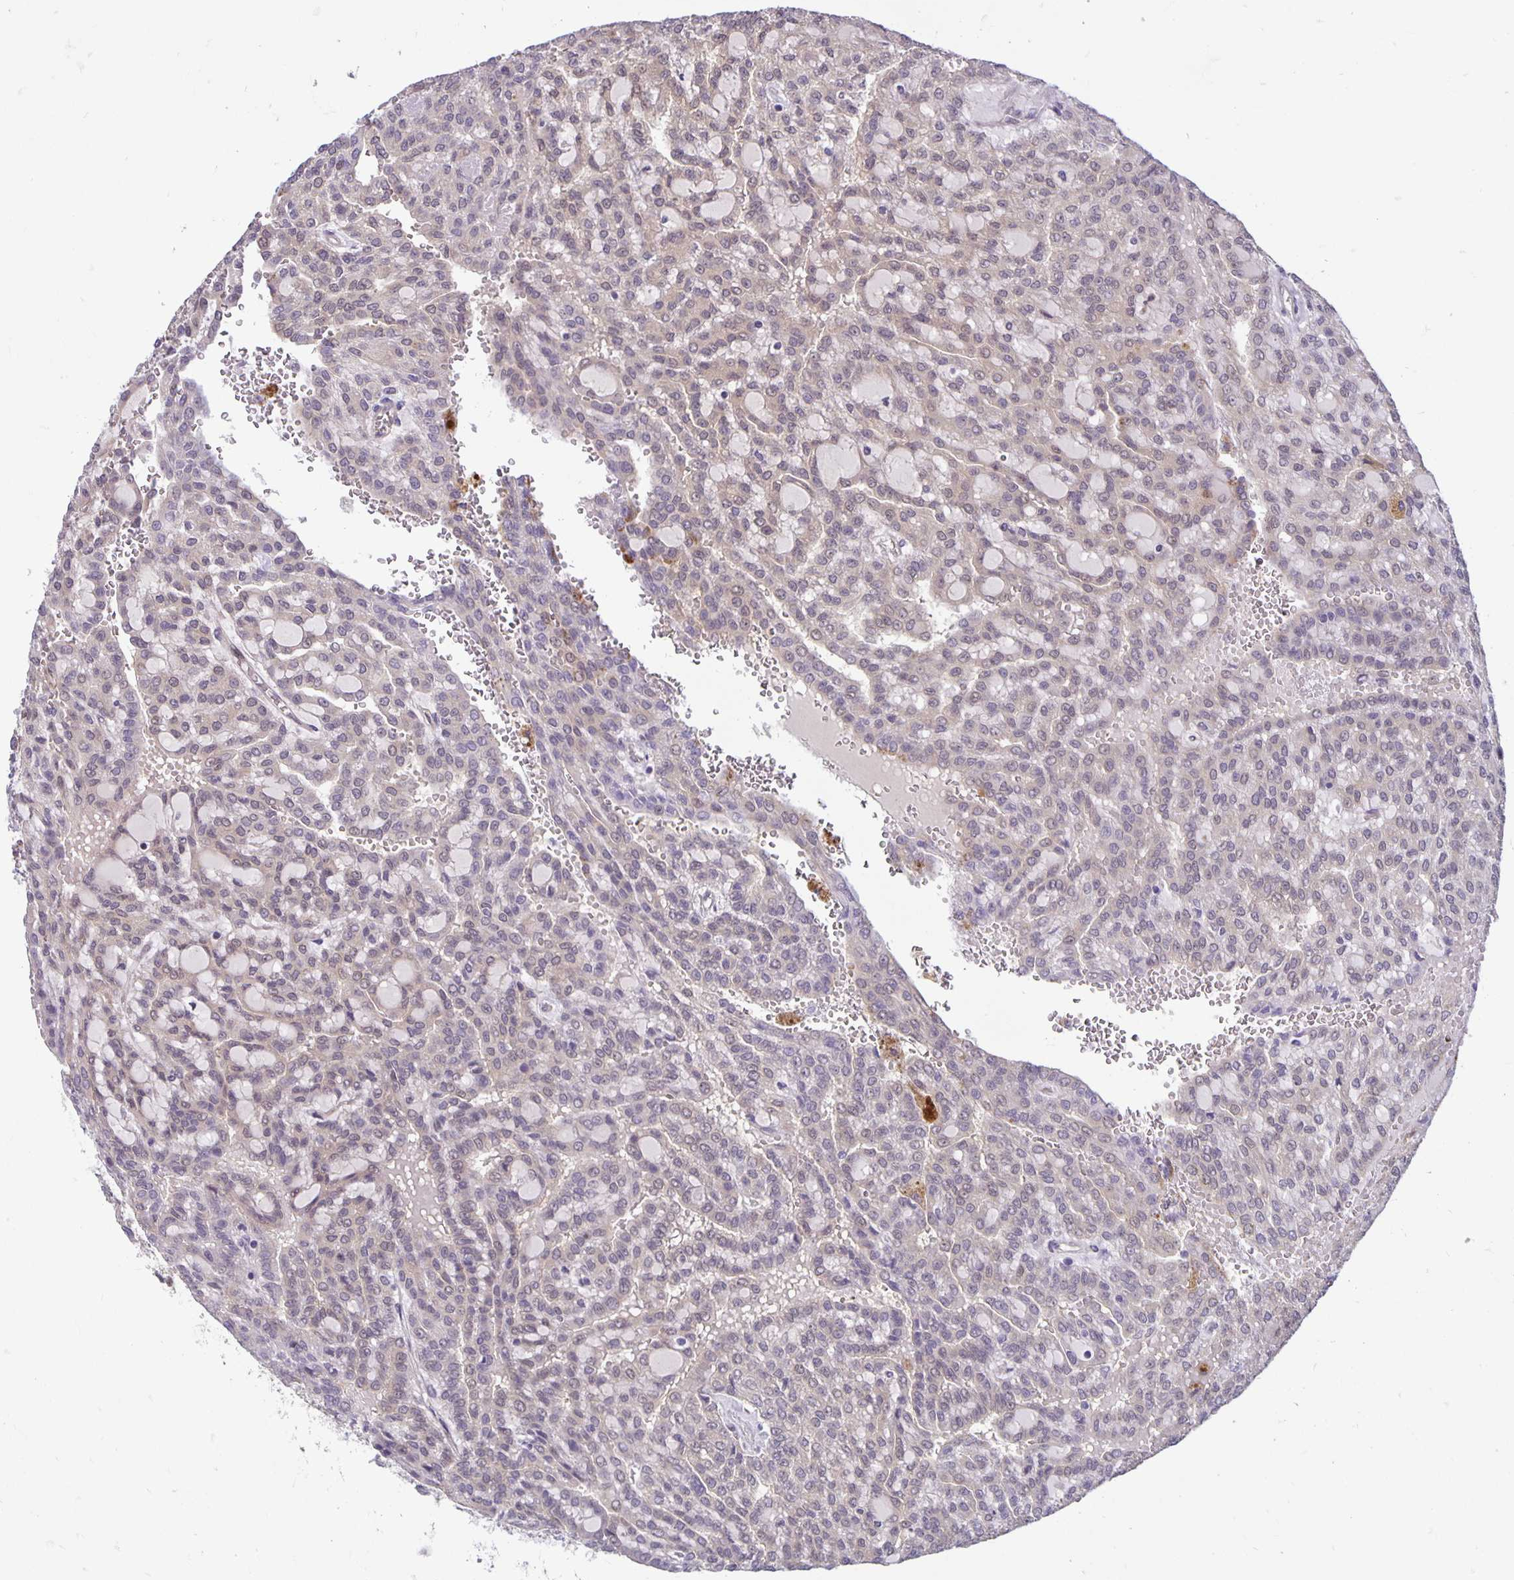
{"staining": {"intensity": "weak", "quantity": "25%-75%", "location": "cytoplasmic/membranous"}, "tissue": "renal cancer", "cell_type": "Tumor cells", "image_type": "cancer", "snomed": [{"axis": "morphology", "description": "Adenocarcinoma, NOS"}, {"axis": "topography", "description": "Kidney"}], "caption": "DAB (3,3'-diaminobenzidine) immunohistochemical staining of human renal cancer (adenocarcinoma) exhibits weak cytoplasmic/membranous protein positivity in about 25%-75% of tumor cells.", "gene": "TAX1BP3", "patient": {"sex": "male", "age": 63}}